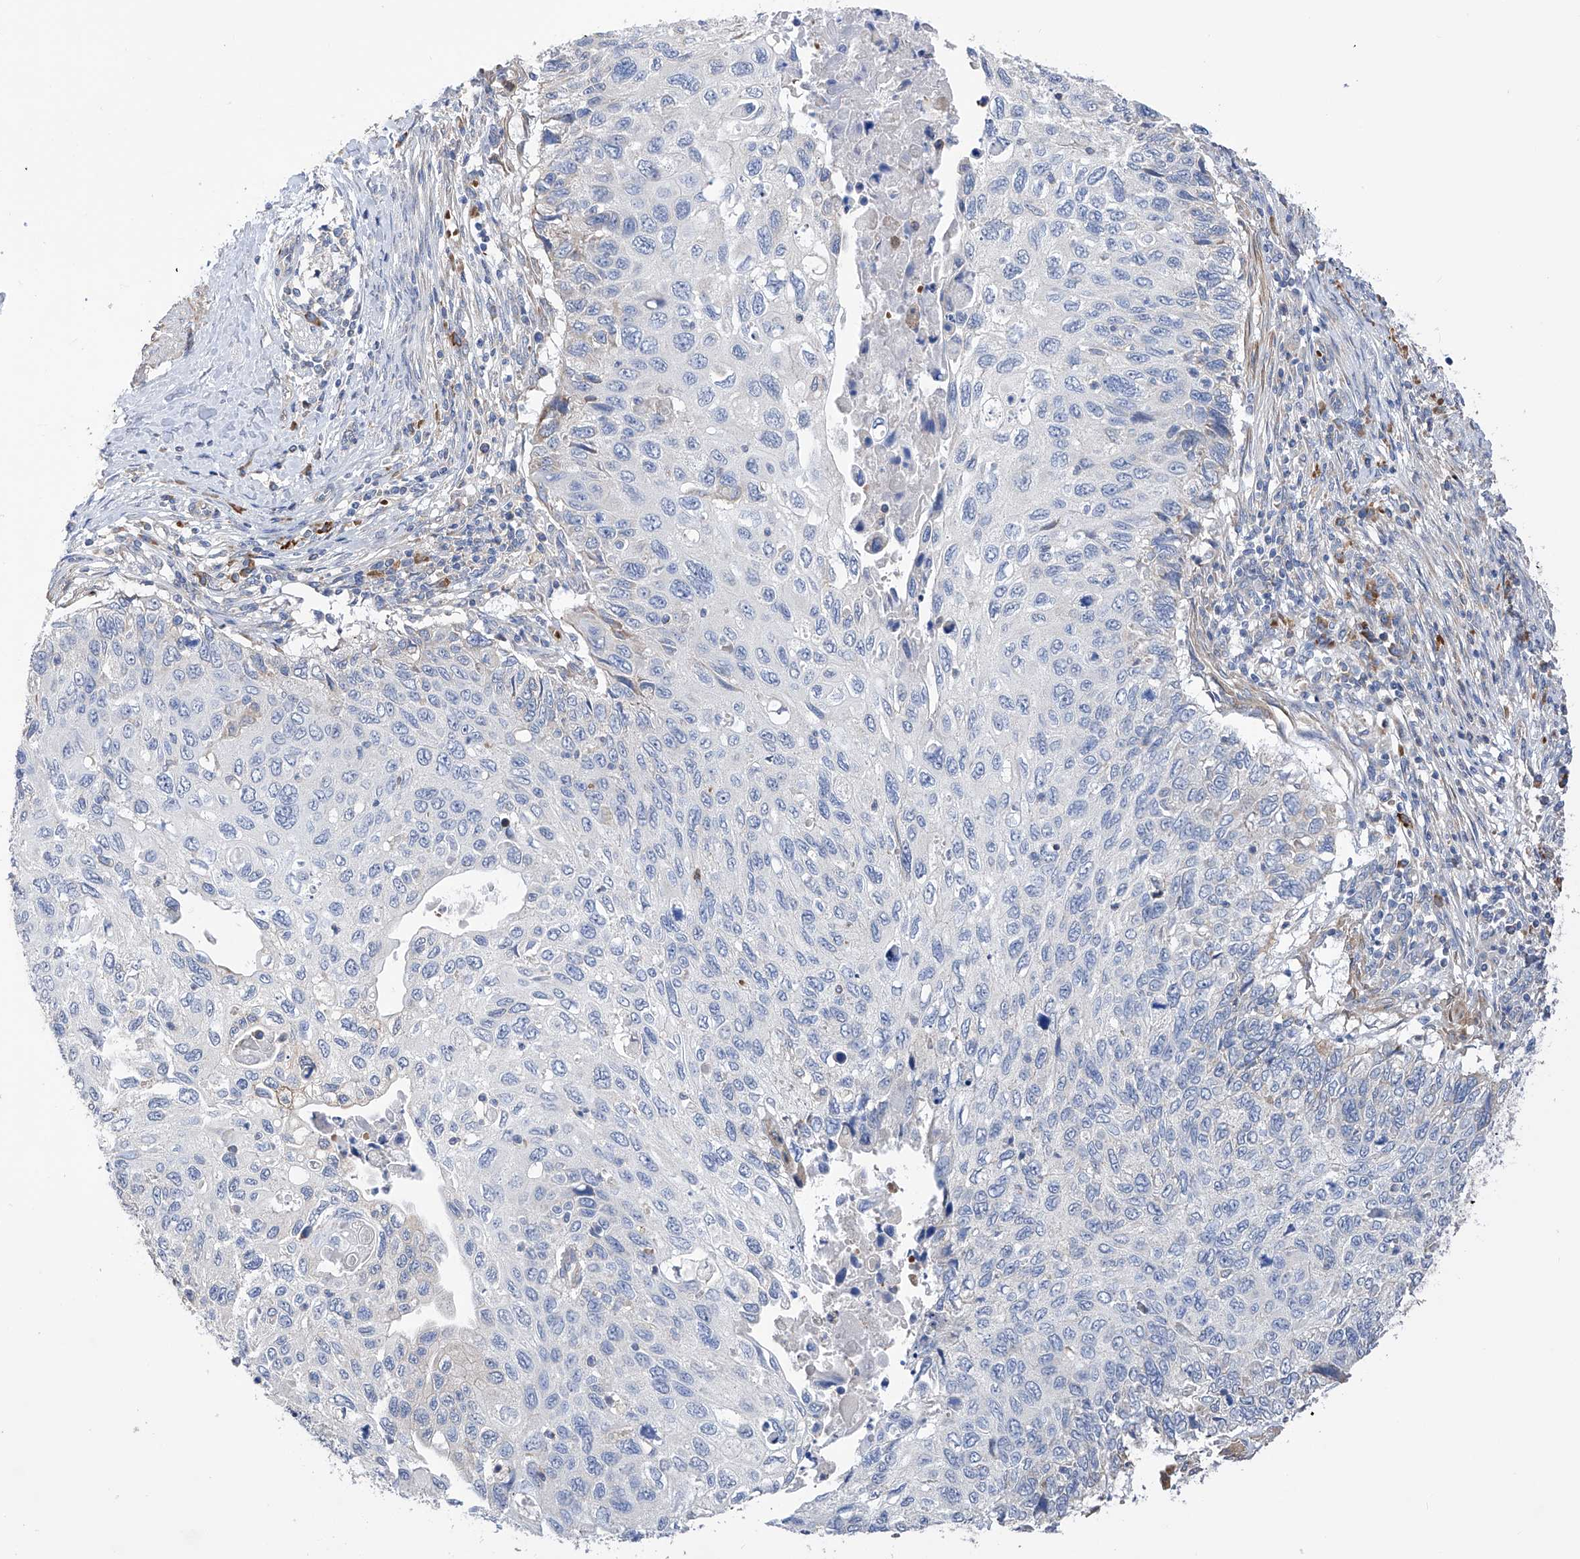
{"staining": {"intensity": "negative", "quantity": "none", "location": "none"}, "tissue": "cervical cancer", "cell_type": "Tumor cells", "image_type": "cancer", "snomed": [{"axis": "morphology", "description": "Squamous cell carcinoma, NOS"}, {"axis": "topography", "description": "Cervix"}], "caption": "Squamous cell carcinoma (cervical) was stained to show a protein in brown. There is no significant expression in tumor cells. (DAB (3,3'-diaminobenzidine) IHC with hematoxylin counter stain).", "gene": "NFATC4", "patient": {"sex": "female", "age": 70}}